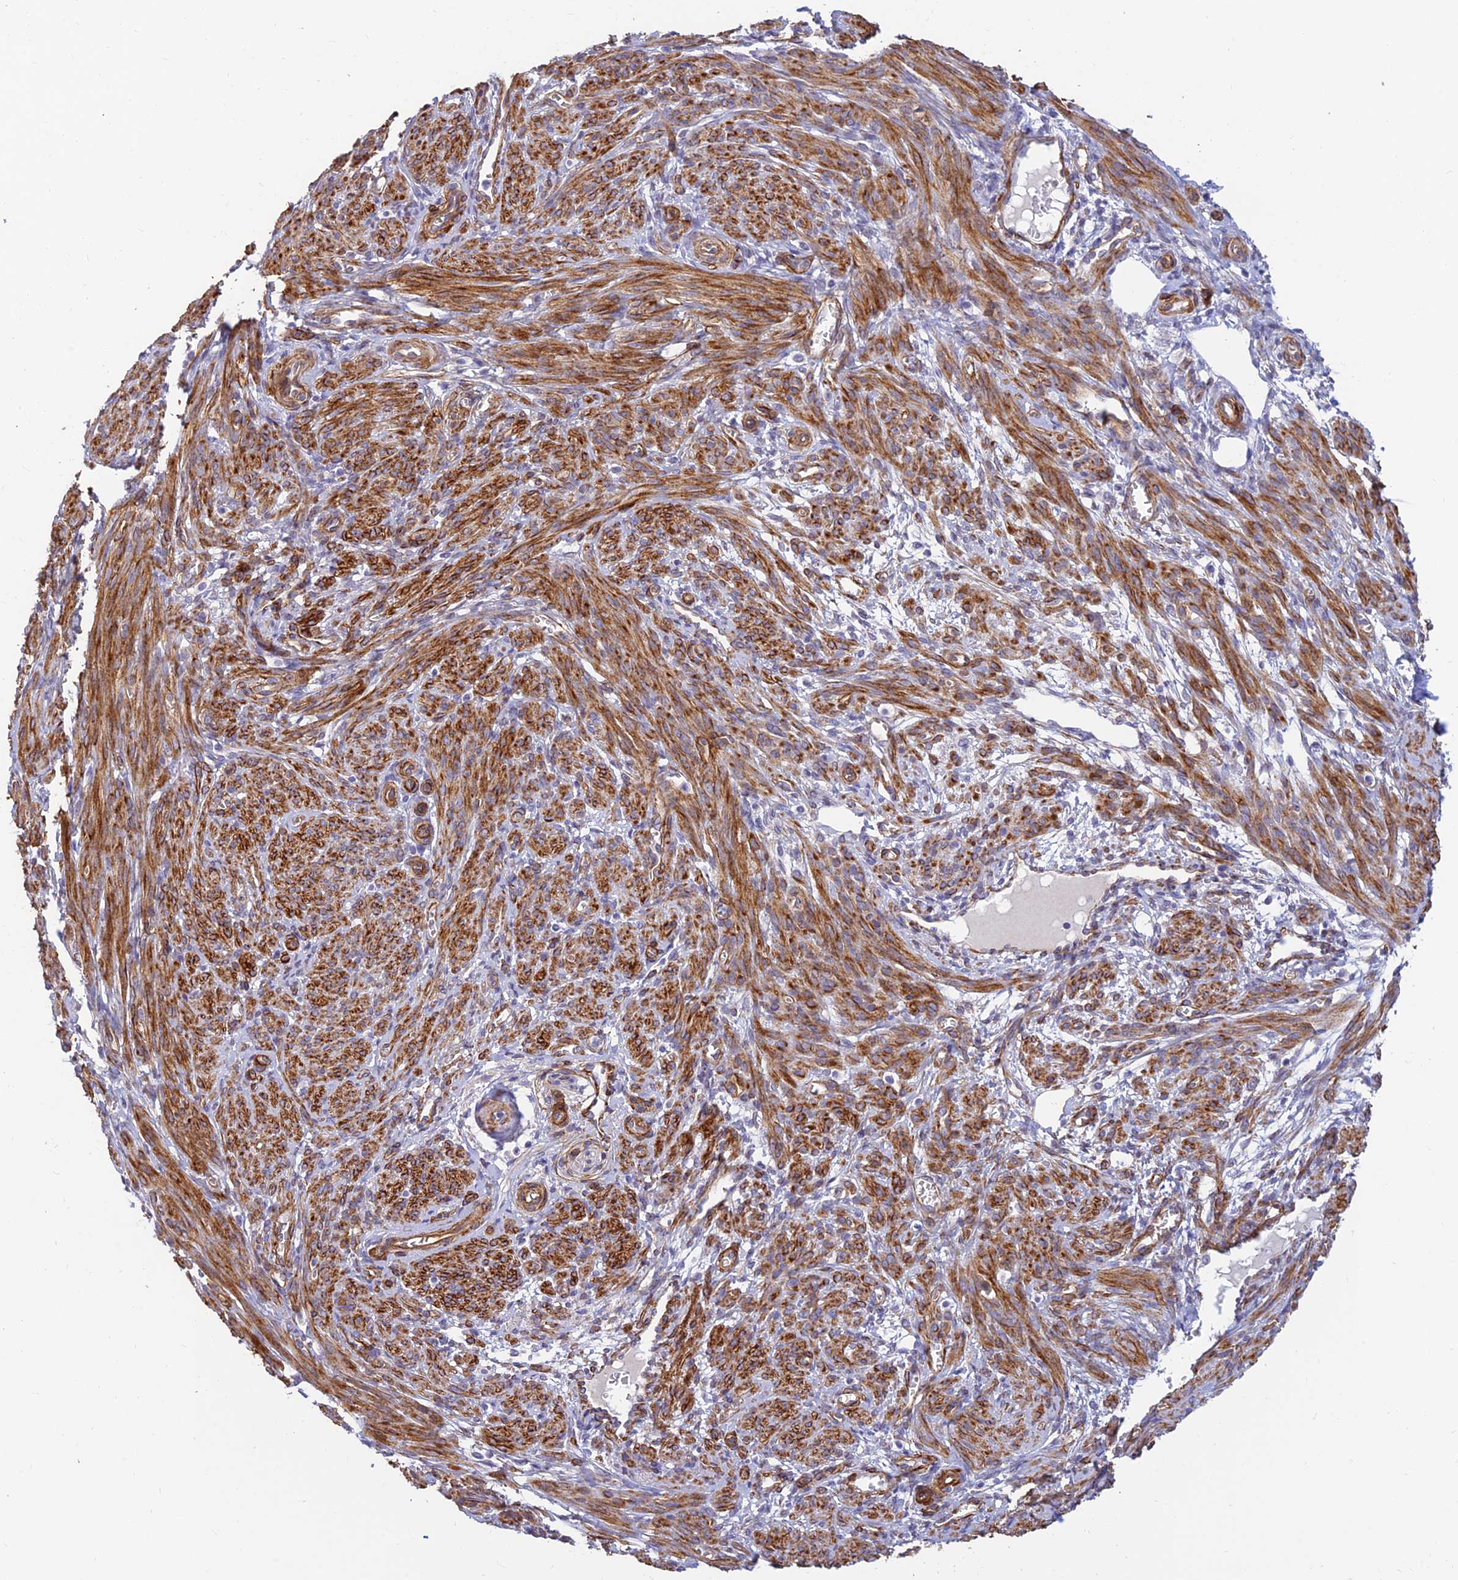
{"staining": {"intensity": "strong", "quantity": ">75%", "location": "cytoplasmic/membranous"}, "tissue": "smooth muscle", "cell_type": "Smooth muscle cells", "image_type": "normal", "snomed": [{"axis": "morphology", "description": "Normal tissue, NOS"}, {"axis": "topography", "description": "Smooth muscle"}], "caption": "High-power microscopy captured an IHC micrograph of benign smooth muscle, revealing strong cytoplasmic/membranous expression in about >75% of smooth muscle cells.", "gene": "ALDH1L2", "patient": {"sex": "female", "age": 39}}